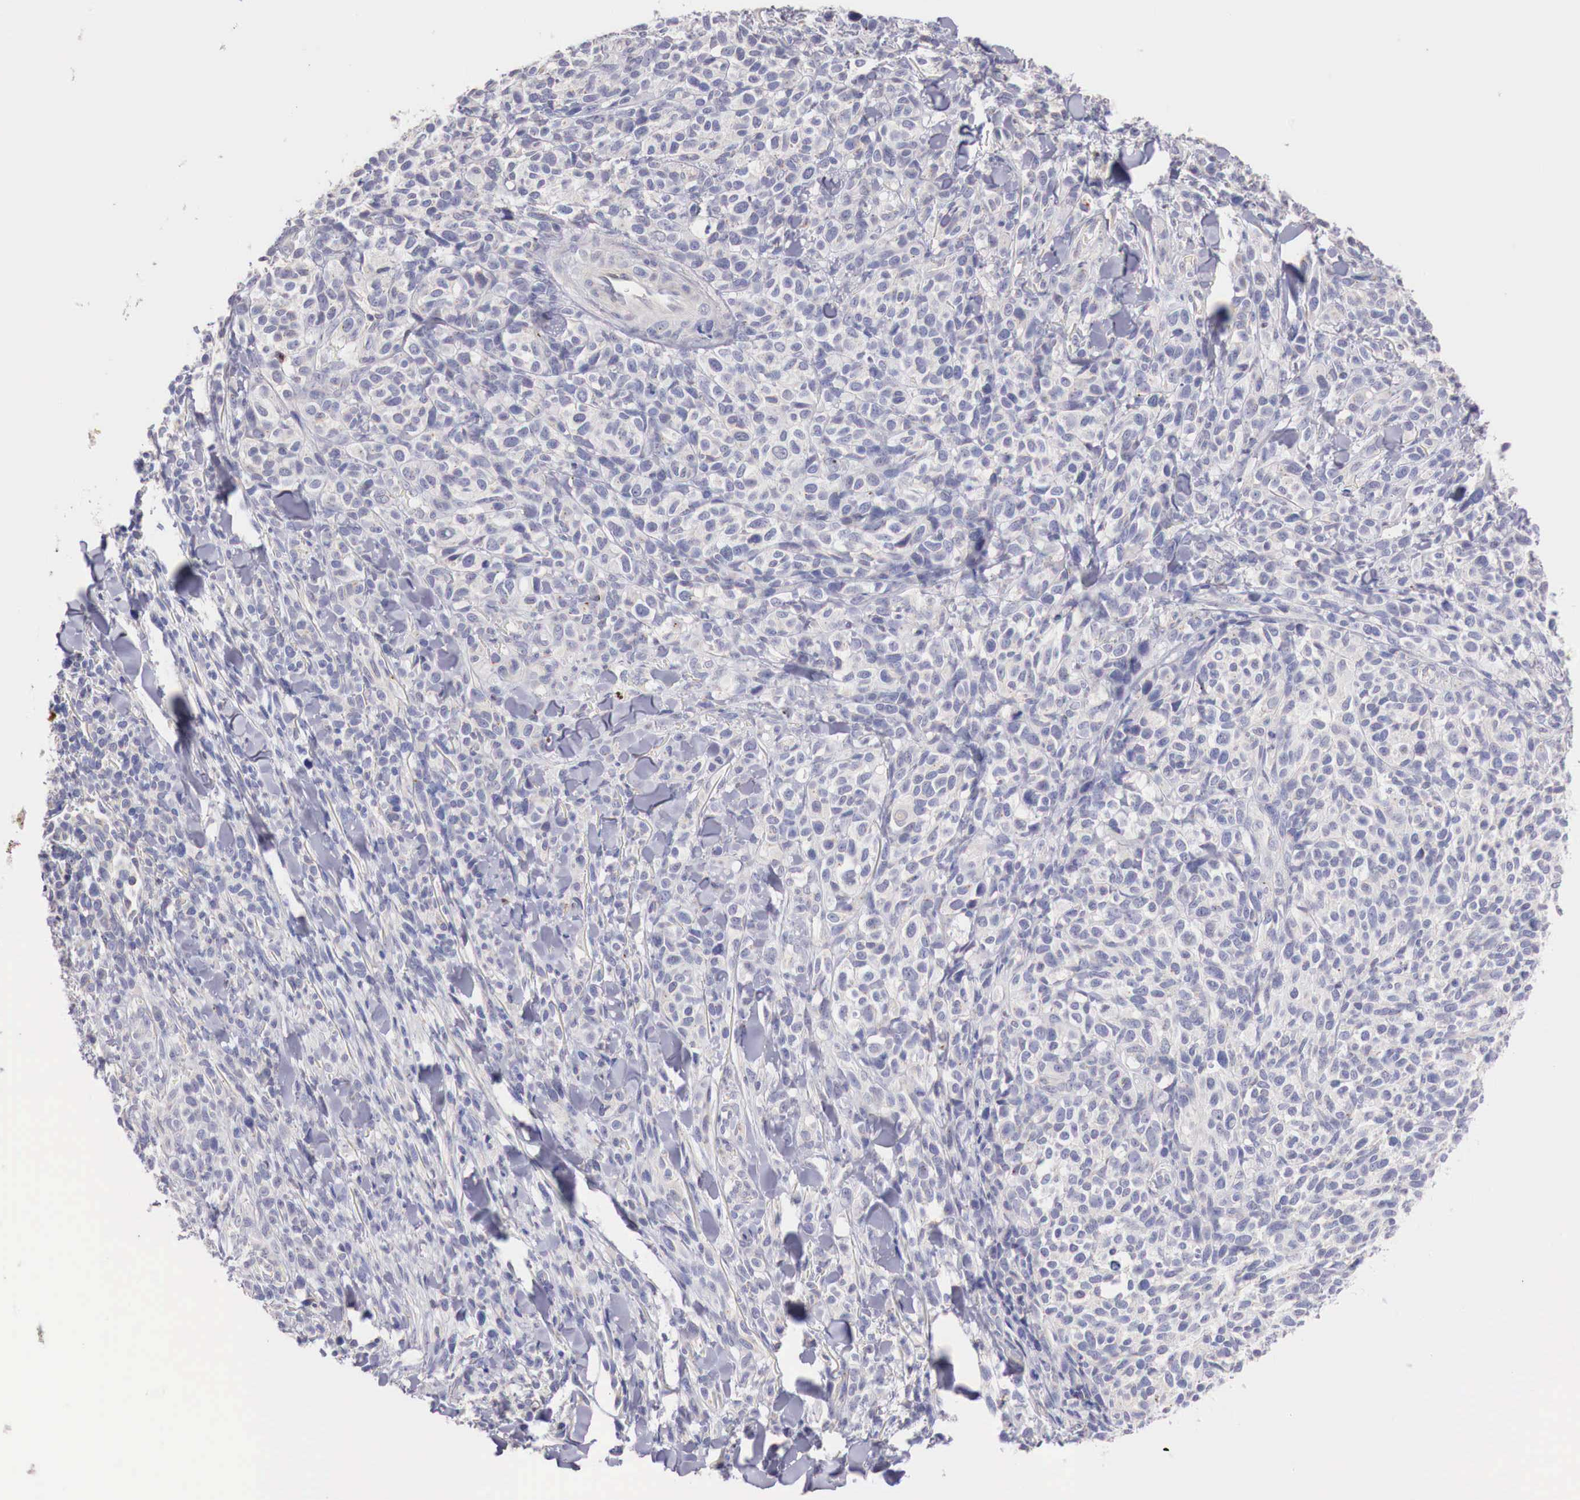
{"staining": {"intensity": "negative", "quantity": "none", "location": "none"}, "tissue": "melanoma", "cell_type": "Tumor cells", "image_type": "cancer", "snomed": [{"axis": "morphology", "description": "Malignant melanoma, NOS"}, {"axis": "topography", "description": "Skin"}], "caption": "This photomicrograph is of melanoma stained with immunohistochemistry to label a protein in brown with the nuclei are counter-stained blue. There is no staining in tumor cells. Nuclei are stained in blue.", "gene": "TRIM13", "patient": {"sex": "female", "age": 85}}